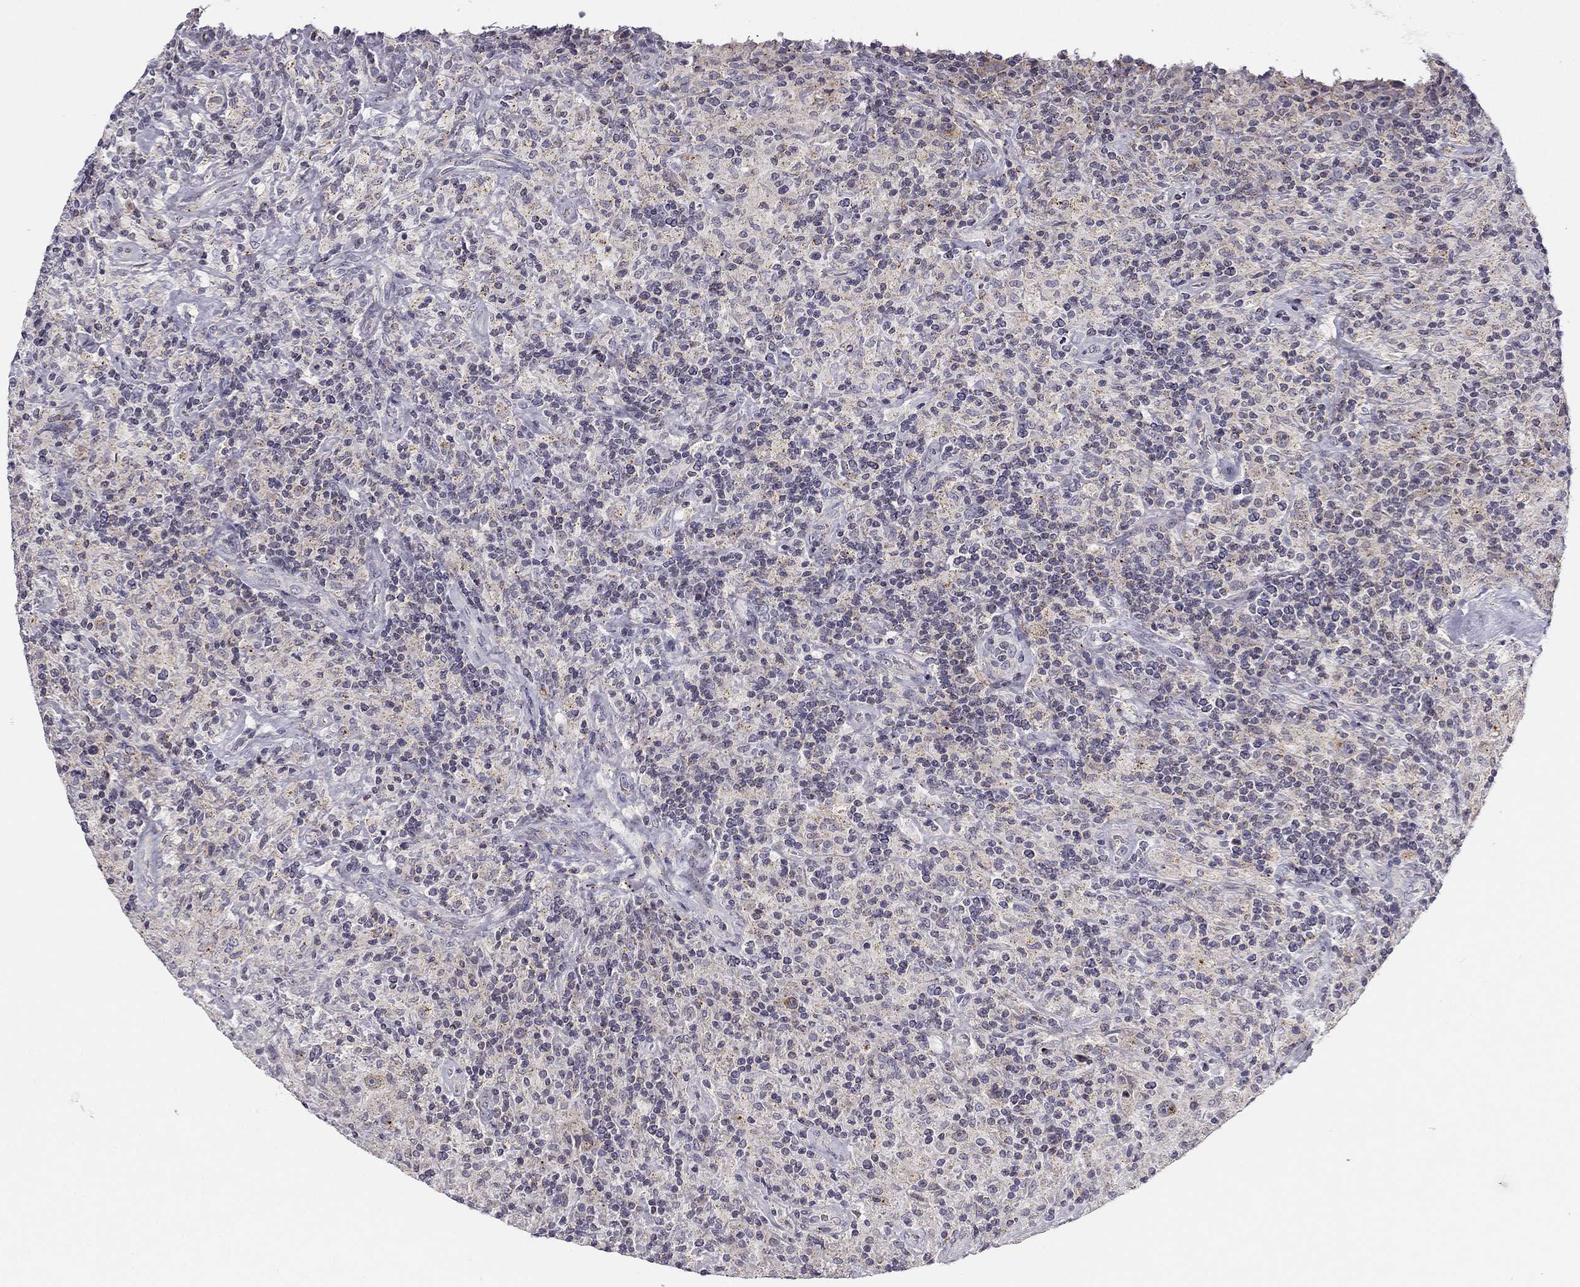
{"staining": {"intensity": "negative", "quantity": "none", "location": "none"}, "tissue": "lymphoma", "cell_type": "Tumor cells", "image_type": "cancer", "snomed": [{"axis": "morphology", "description": "Hodgkin's disease, NOS"}, {"axis": "topography", "description": "Lymph node"}], "caption": "Protein analysis of lymphoma displays no significant expression in tumor cells. Brightfield microscopy of immunohistochemistry (IHC) stained with DAB (3,3'-diaminobenzidine) (brown) and hematoxylin (blue), captured at high magnification.", "gene": "CNR1", "patient": {"sex": "male", "age": 70}}